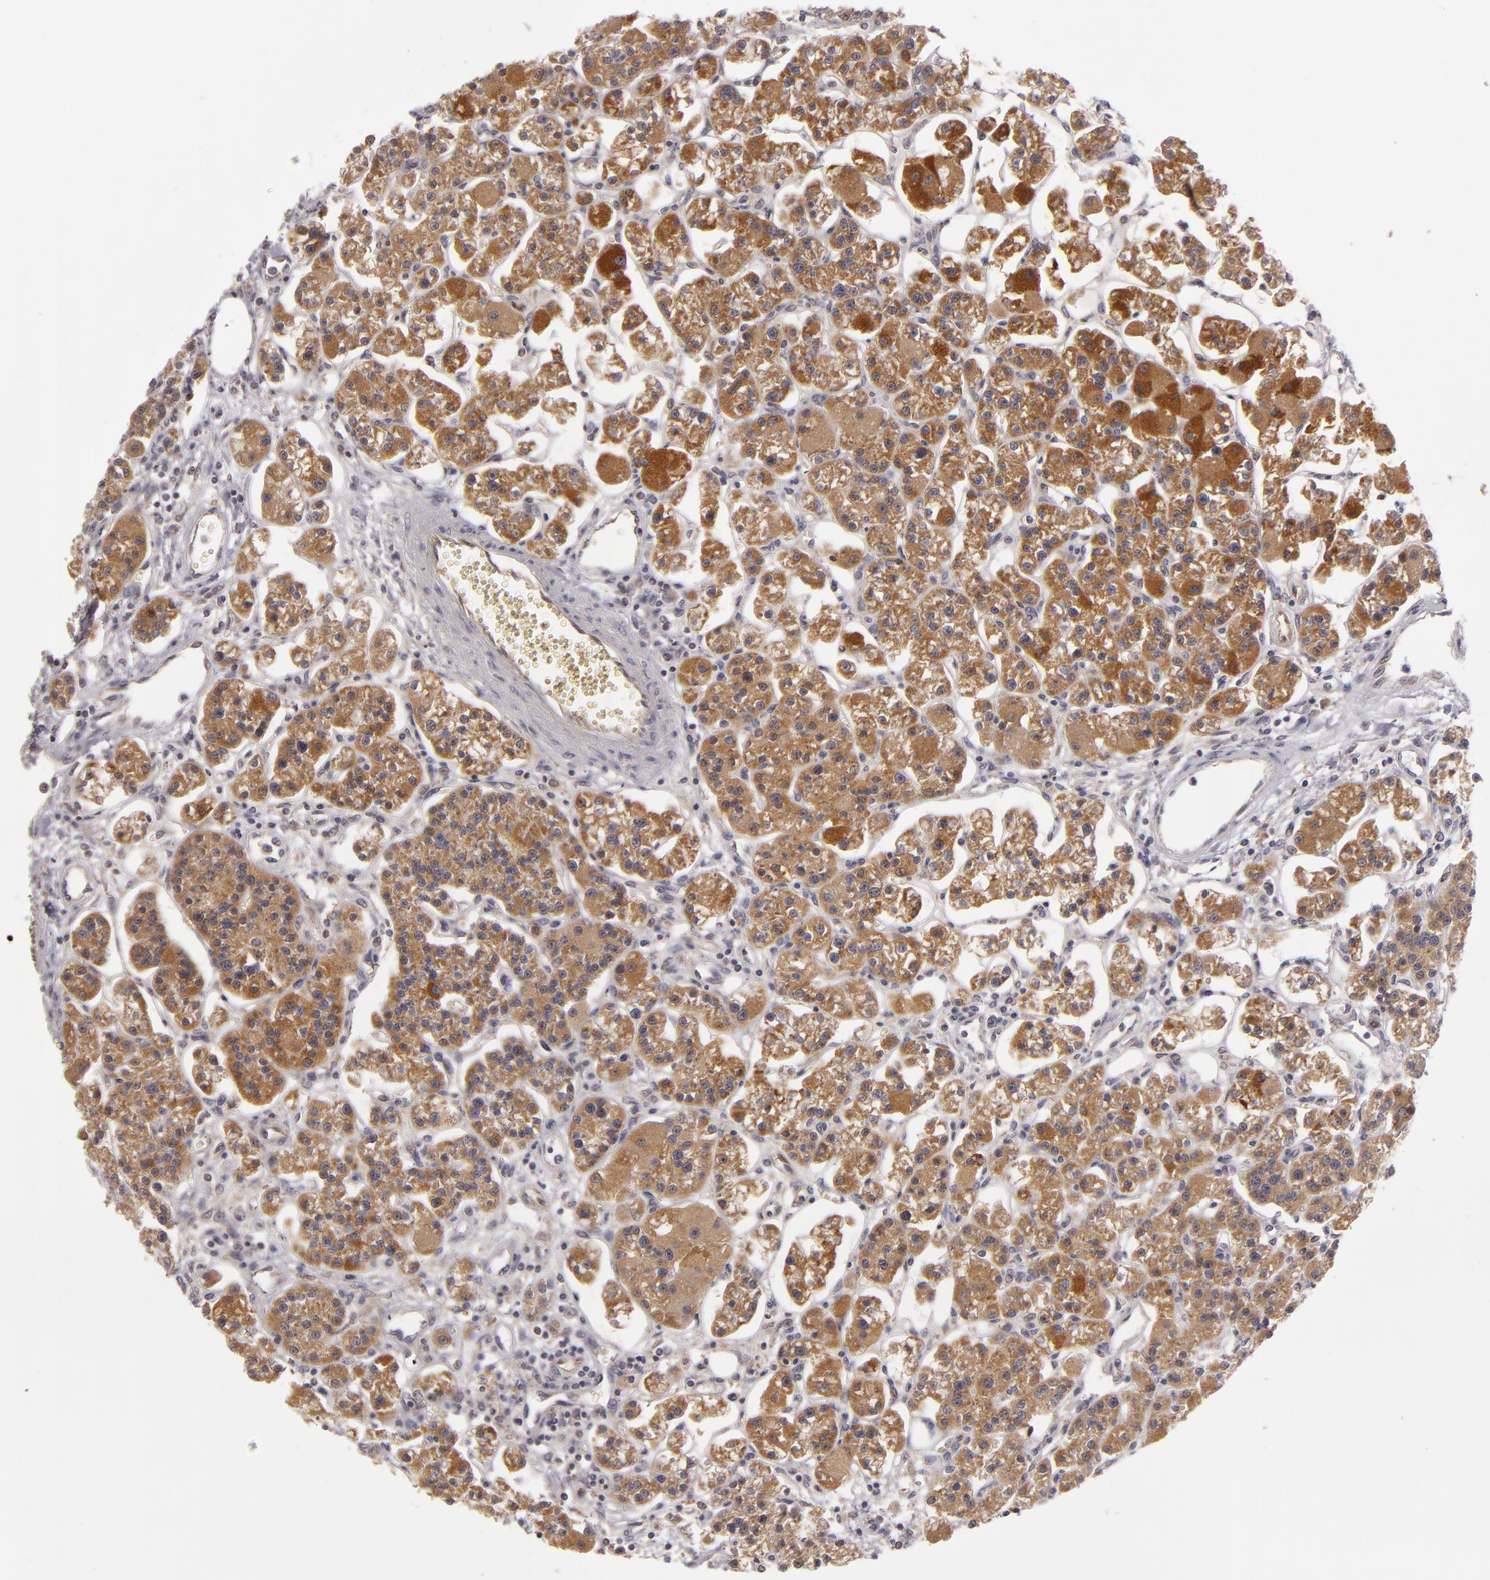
{"staining": {"intensity": "strong", "quantity": ">75%", "location": "cytoplasmic/membranous"}, "tissue": "parathyroid gland", "cell_type": "Glandular cells", "image_type": "normal", "snomed": [{"axis": "morphology", "description": "Normal tissue, NOS"}, {"axis": "topography", "description": "Parathyroid gland"}], "caption": "IHC (DAB) staining of unremarkable parathyroid gland reveals strong cytoplasmic/membranous protein expression in approximately >75% of glandular cells. (DAB IHC with brightfield microscopy, high magnification).", "gene": "SH2D4A", "patient": {"sex": "female", "age": 58}}